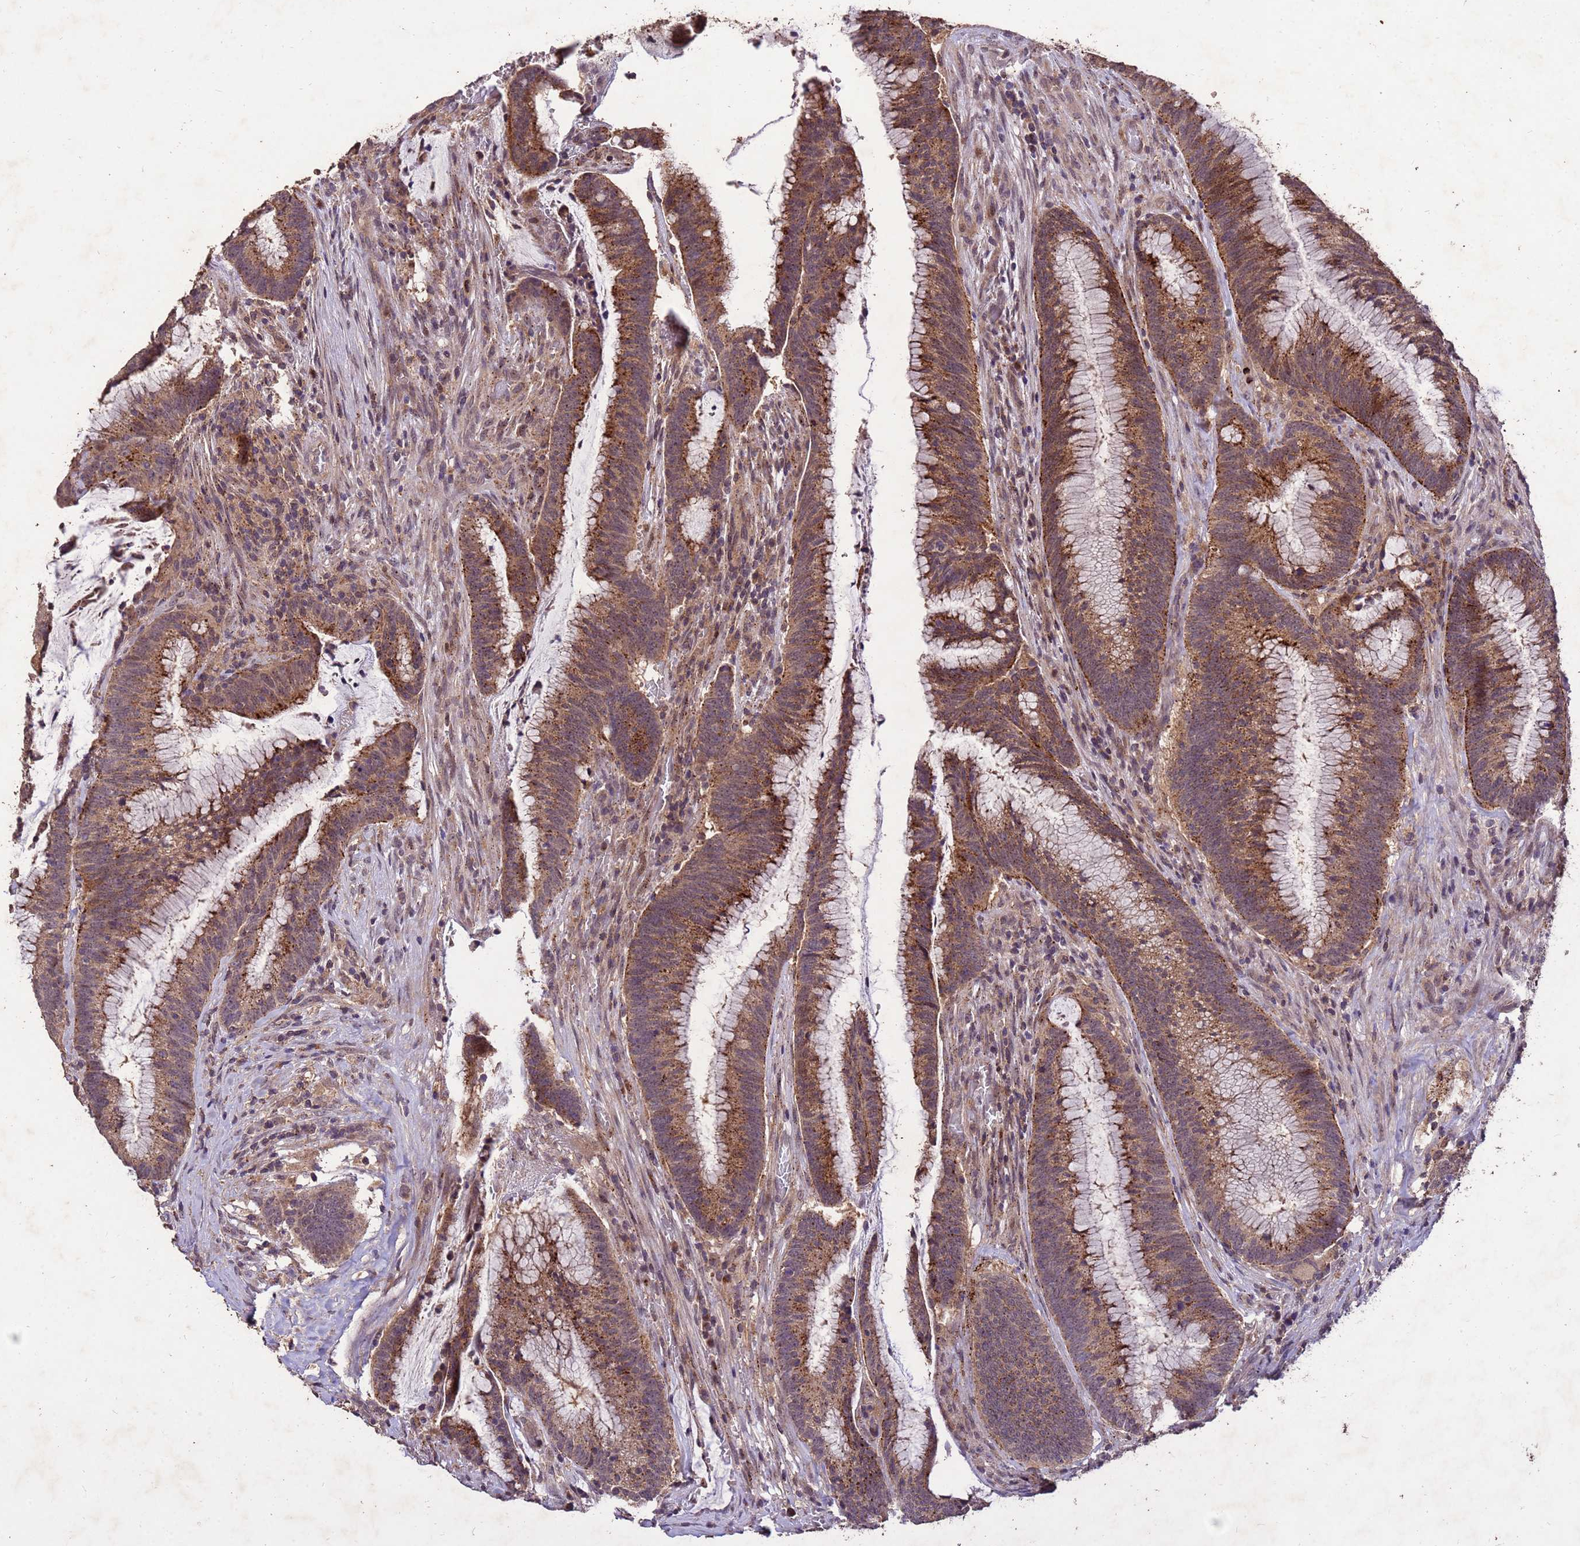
{"staining": {"intensity": "moderate", "quantity": ">75%", "location": "cytoplasmic/membranous"}, "tissue": "colorectal cancer", "cell_type": "Tumor cells", "image_type": "cancer", "snomed": [{"axis": "morphology", "description": "Adenocarcinoma, NOS"}, {"axis": "topography", "description": "Rectum"}], "caption": "DAB (3,3'-diaminobenzidine) immunohistochemical staining of human colorectal cancer (adenocarcinoma) displays moderate cytoplasmic/membranous protein staining in approximately >75% of tumor cells.", "gene": "TOR4A", "patient": {"sex": "female", "age": 77}}